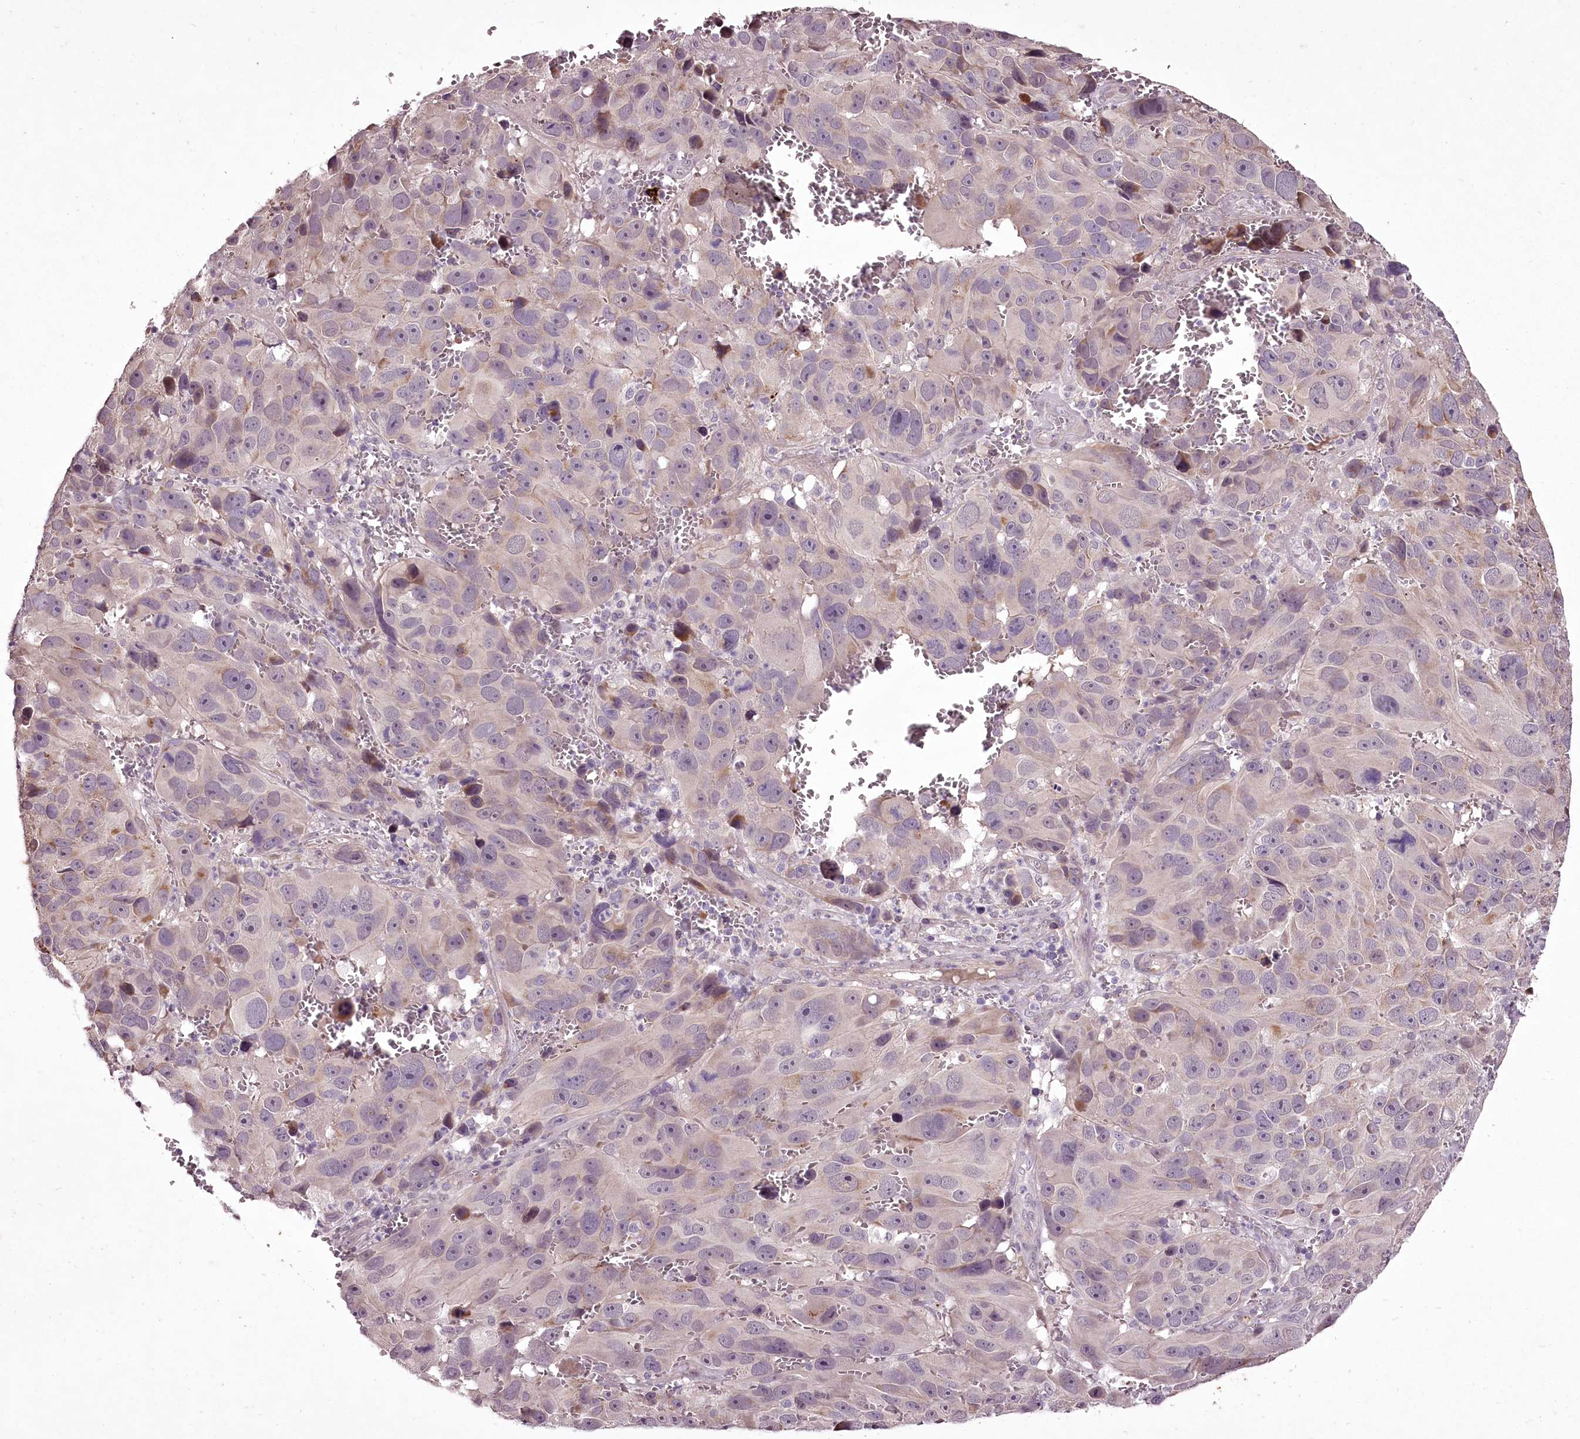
{"staining": {"intensity": "negative", "quantity": "none", "location": "none"}, "tissue": "melanoma", "cell_type": "Tumor cells", "image_type": "cancer", "snomed": [{"axis": "morphology", "description": "Malignant melanoma, NOS"}, {"axis": "topography", "description": "Skin"}], "caption": "Tumor cells are negative for protein expression in human melanoma.", "gene": "C1orf56", "patient": {"sex": "male", "age": 84}}